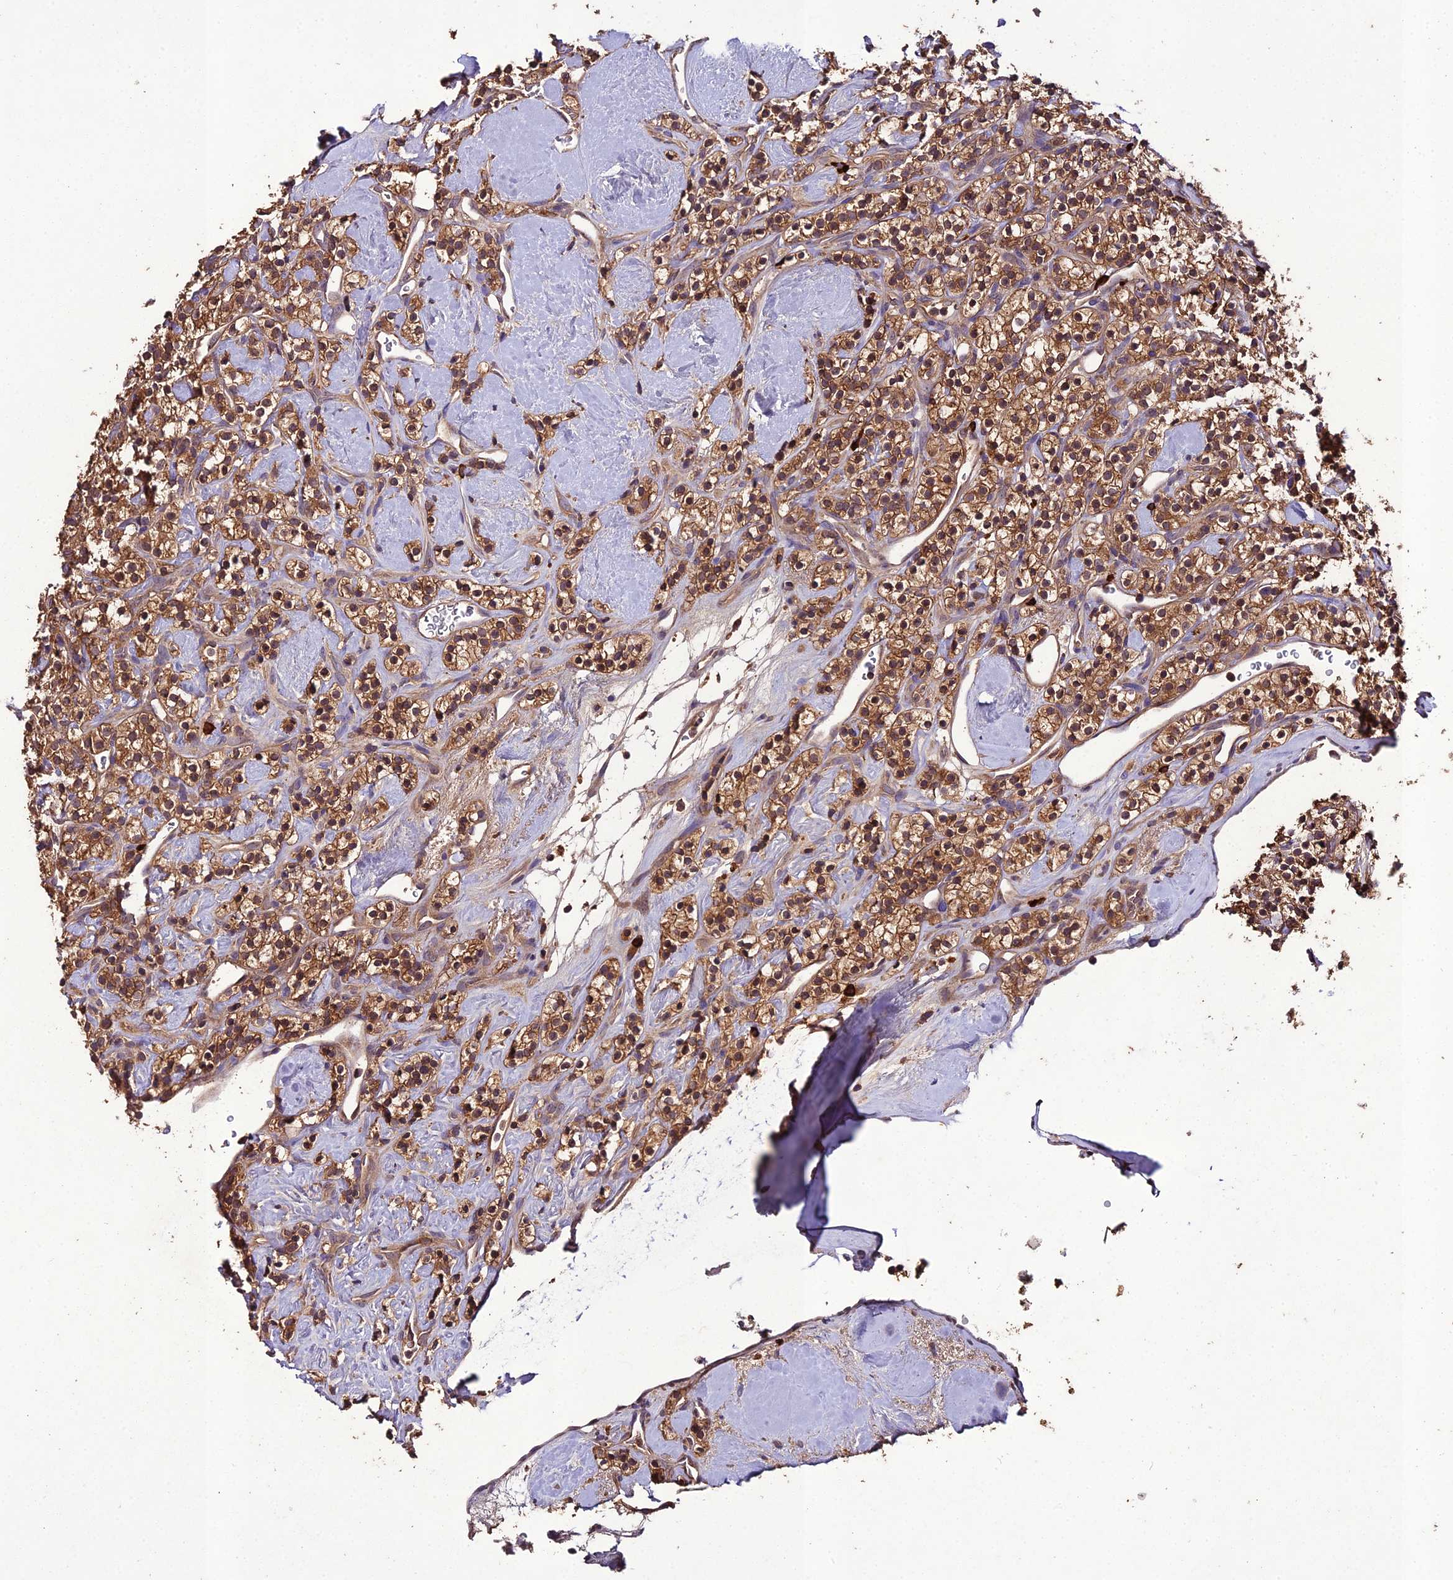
{"staining": {"intensity": "moderate", "quantity": ">75%", "location": "cytoplasmic/membranous"}, "tissue": "renal cancer", "cell_type": "Tumor cells", "image_type": "cancer", "snomed": [{"axis": "morphology", "description": "Adenocarcinoma, NOS"}, {"axis": "topography", "description": "Kidney"}], "caption": "Immunohistochemistry (IHC) micrograph of neoplastic tissue: renal adenocarcinoma stained using IHC displays medium levels of moderate protein expression localized specifically in the cytoplasmic/membranous of tumor cells, appearing as a cytoplasmic/membranous brown color.", "gene": "TMEM258", "patient": {"sex": "male", "age": 77}}